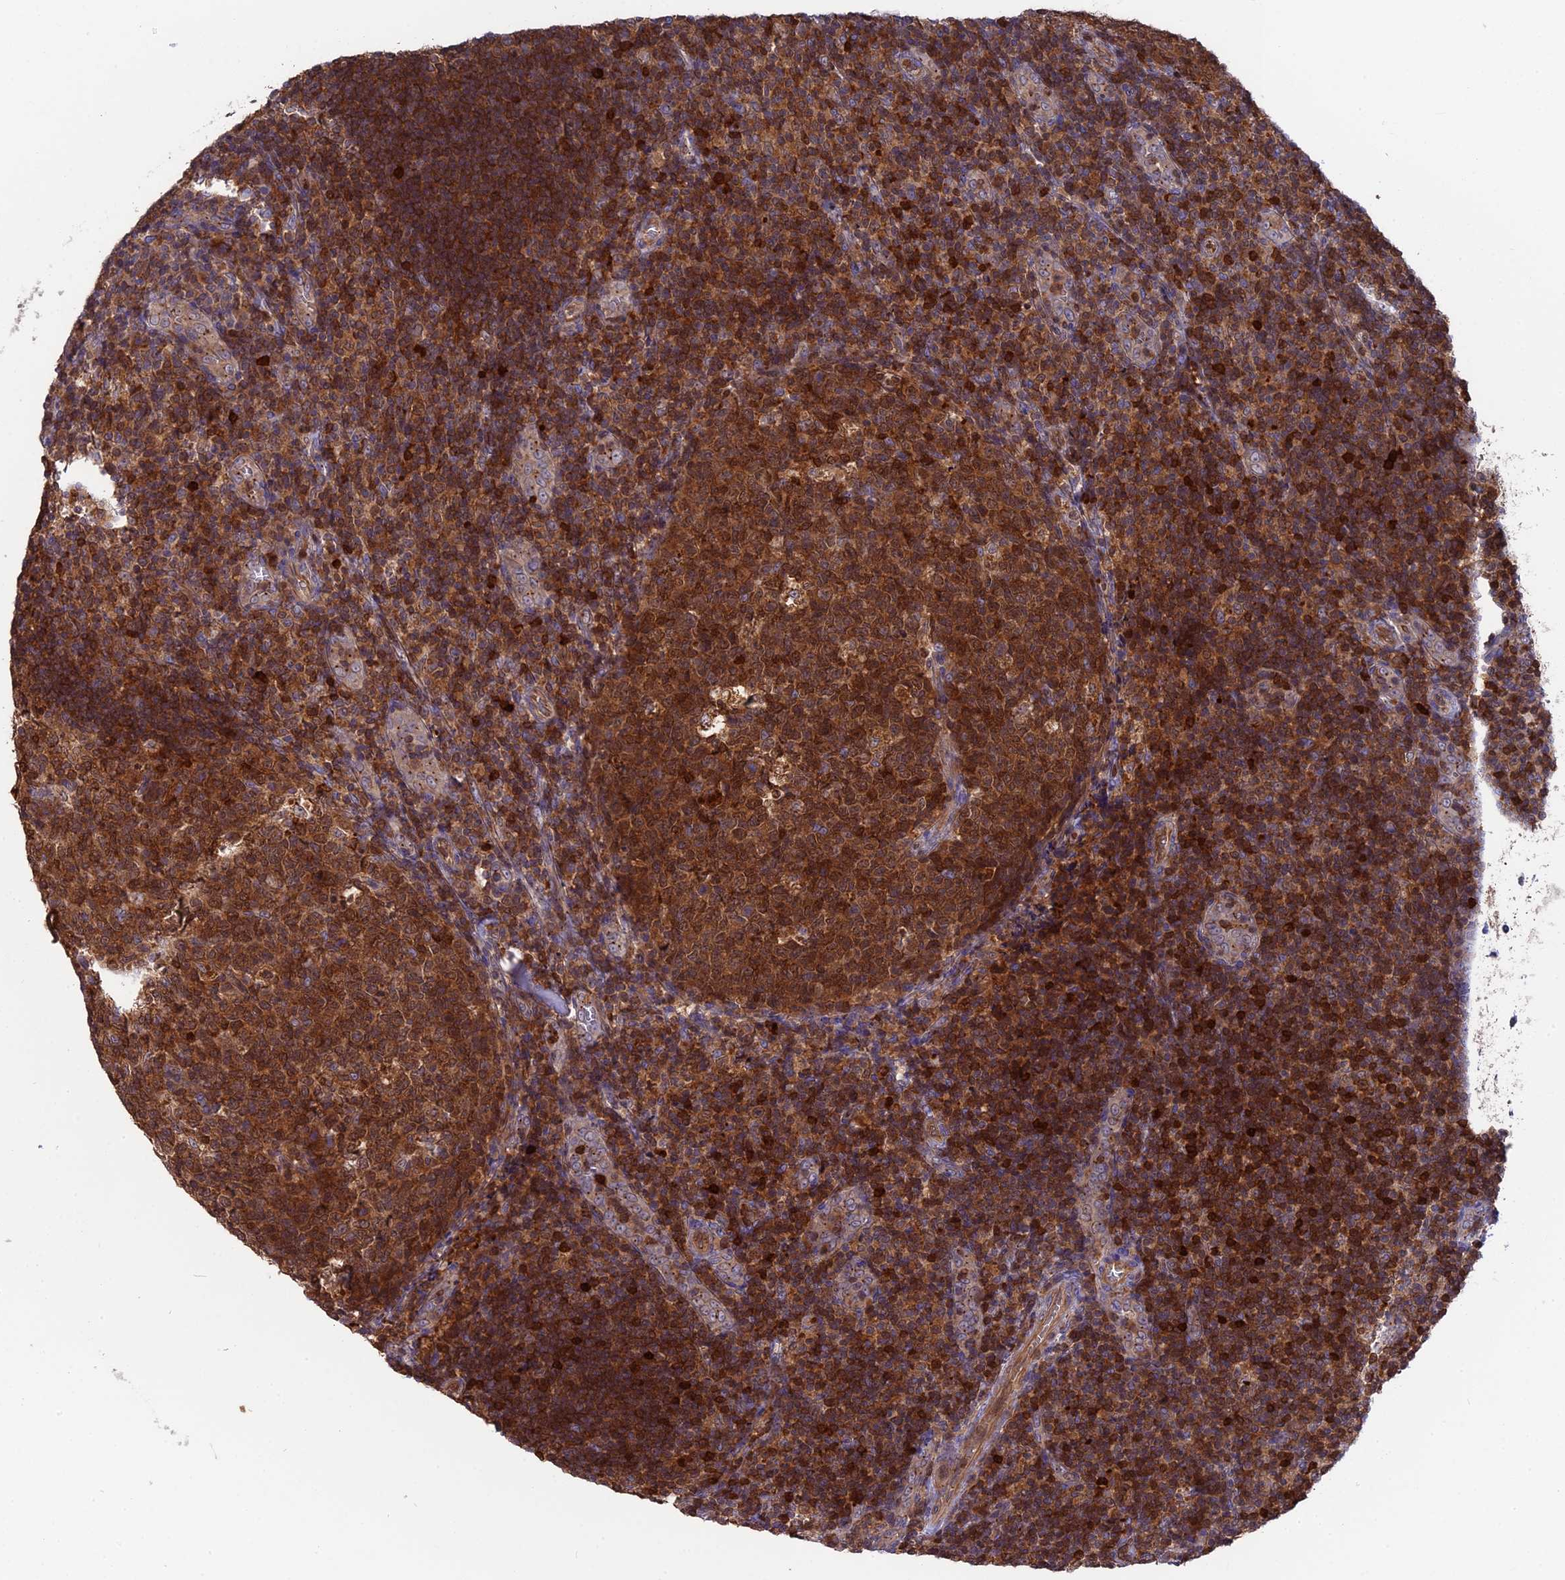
{"staining": {"intensity": "moderate", "quantity": ">75%", "location": "cytoplasmic/membranous"}, "tissue": "tonsil", "cell_type": "Germinal center cells", "image_type": "normal", "snomed": [{"axis": "morphology", "description": "Normal tissue, NOS"}, {"axis": "topography", "description": "Tonsil"}], "caption": "Immunohistochemistry micrograph of benign tonsil stained for a protein (brown), which shows medium levels of moderate cytoplasmic/membranous expression in about >75% of germinal center cells.", "gene": "RPIA", "patient": {"sex": "male", "age": 17}}